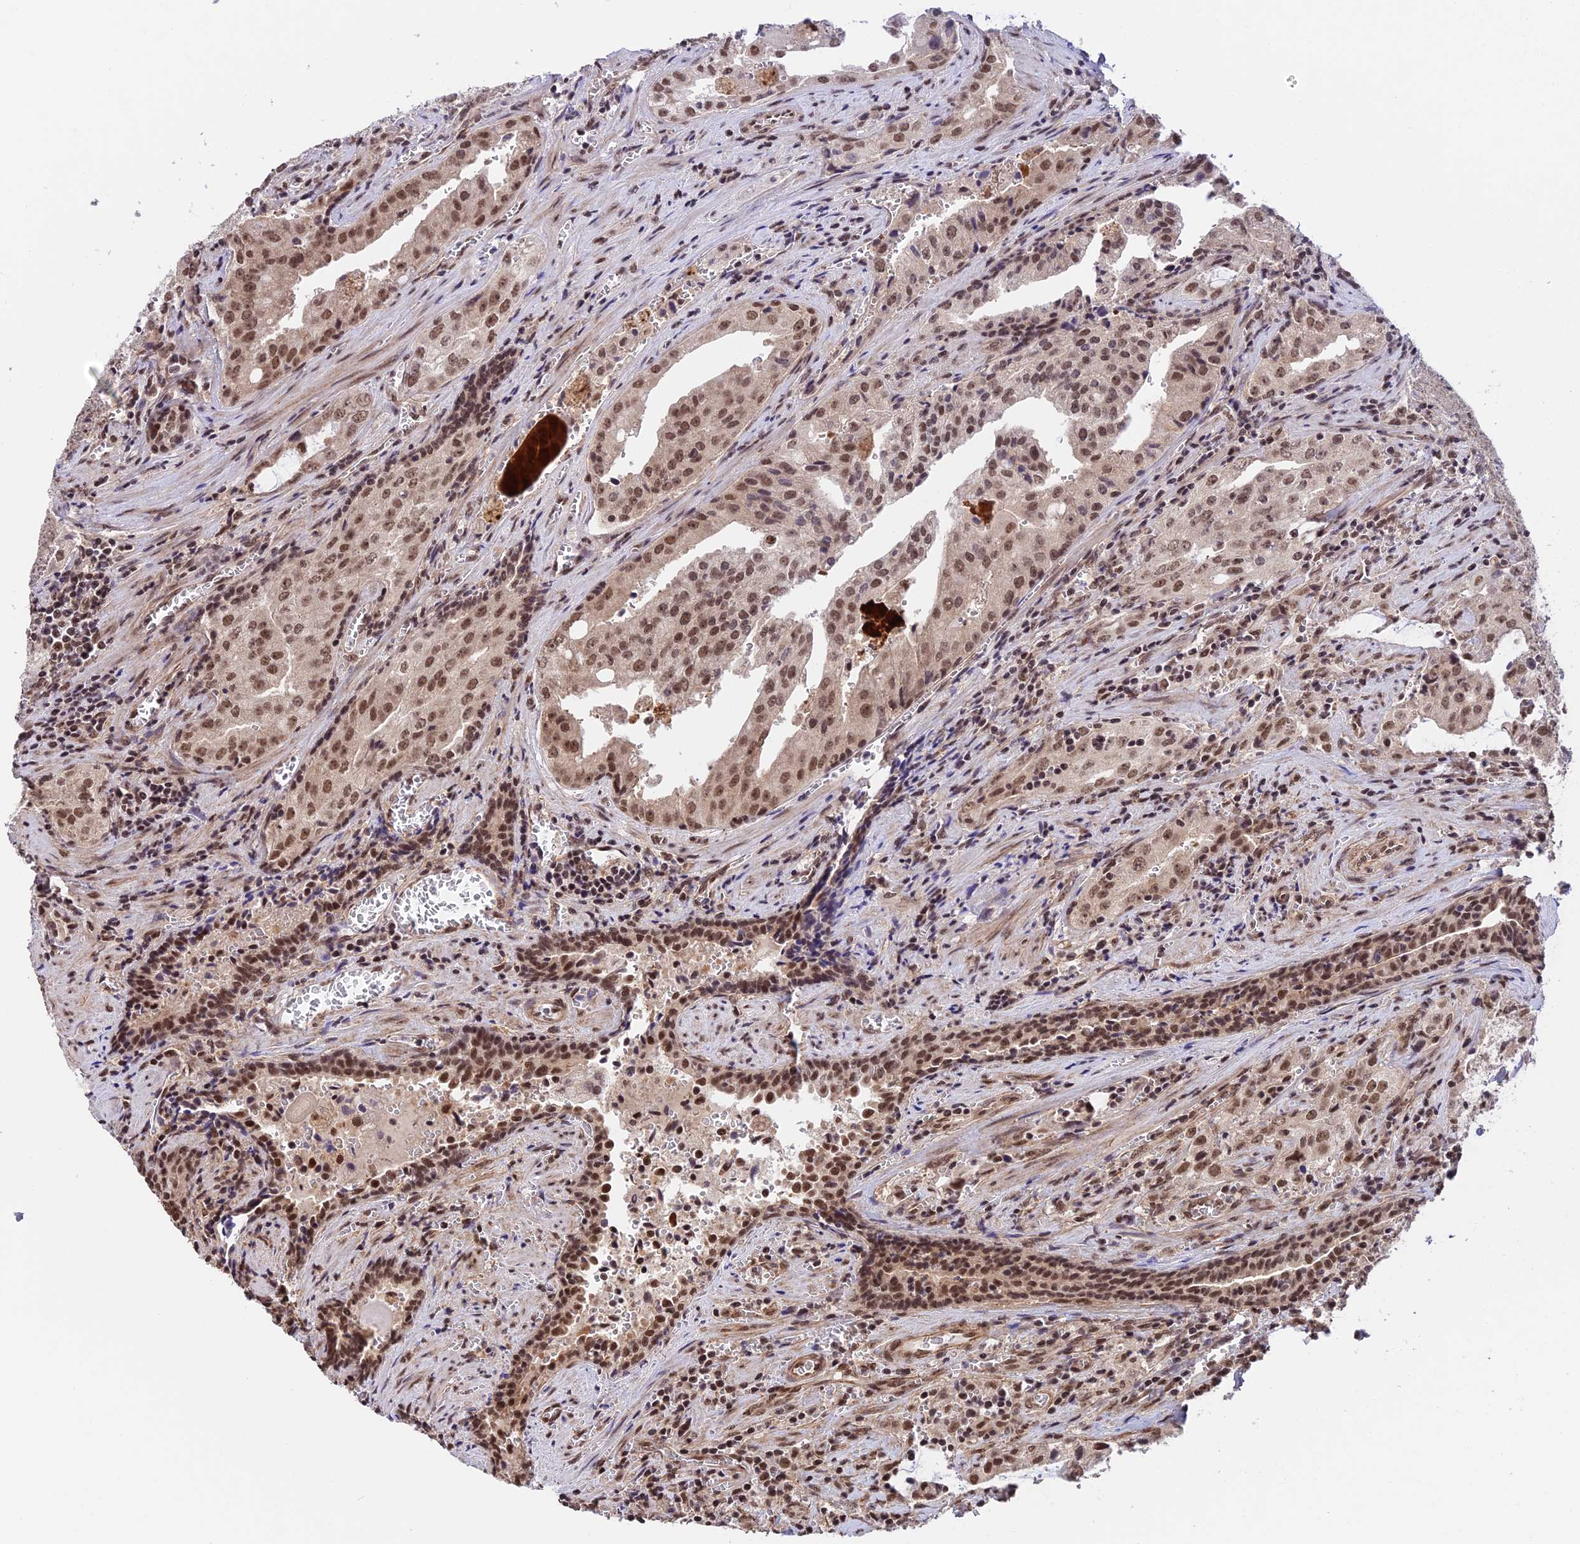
{"staining": {"intensity": "moderate", "quantity": ">75%", "location": "nuclear"}, "tissue": "prostate cancer", "cell_type": "Tumor cells", "image_type": "cancer", "snomed": [{"axis": "morphology", "description": "Adenocarcinoma, High grade"}, {"axis": "topography", "description": "Prostate"}], "caption": "Immunohistochemical staining of prostate cancer shows medium levels of moderate nuclear positivity in about >75% of tumor cells.", "gene": "RBM42", "patient": {"sex": "male", "age": 68}}